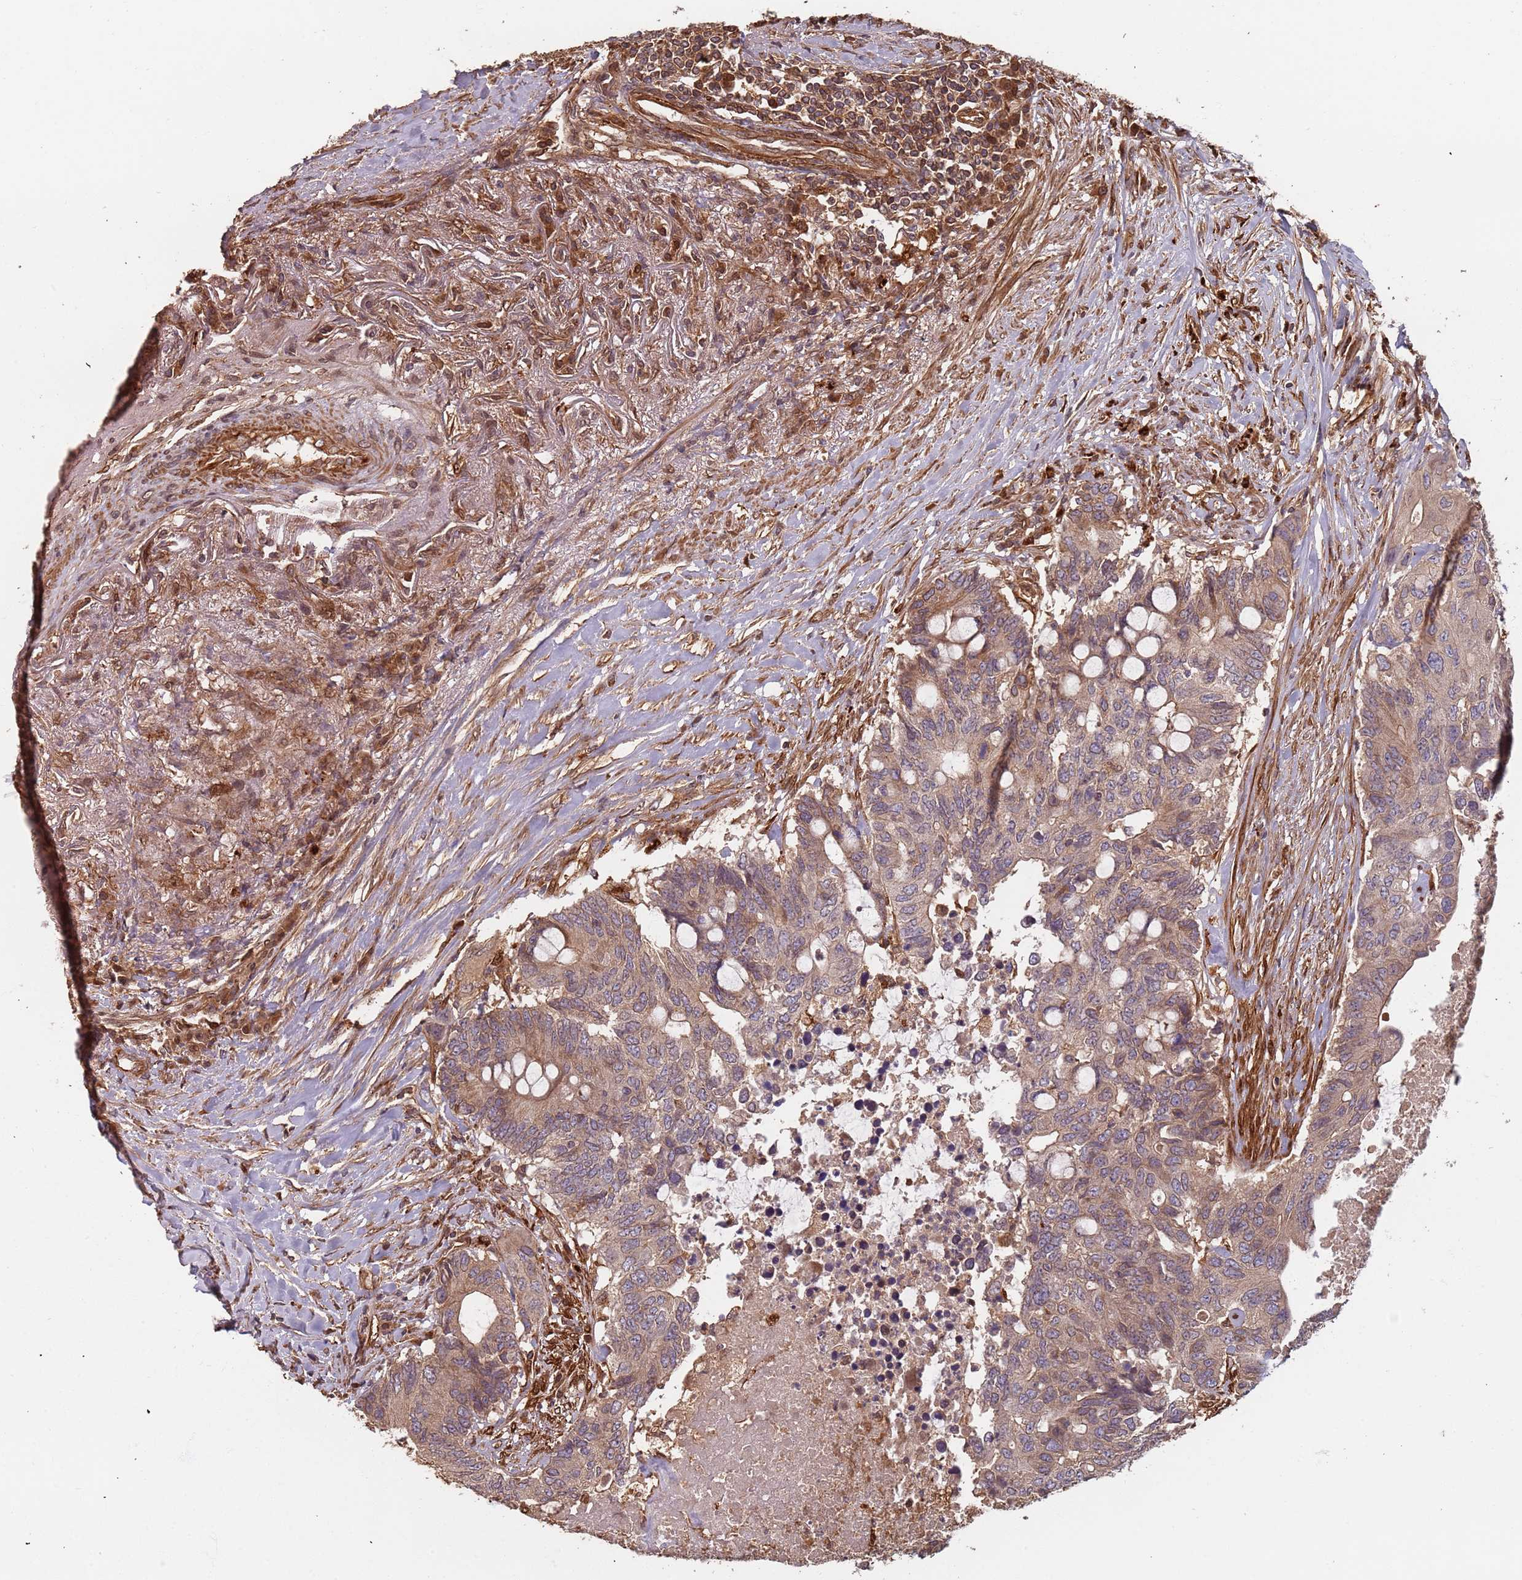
{"staining": {"intensity": "weak", "quantity": ">75%", "location": "cytoplasmic/membranous"}, "tissue": "colorectal cancer", "cell_type": "Tumor cells", "image_type": "cancer", "snomed": [{"axis": "morphology", "description": "Adenocarcinoma, NOS"}, {"axis": "topography", "description": "Colon"}], "caption": "Weak cytoplasmic/membranous positivity is appreciated in approximately >75% of tumor cells in colorectal adenocarcinoma.", "gene": "SDCCAG8", "patient": {"sex": "male", "age": 71}}